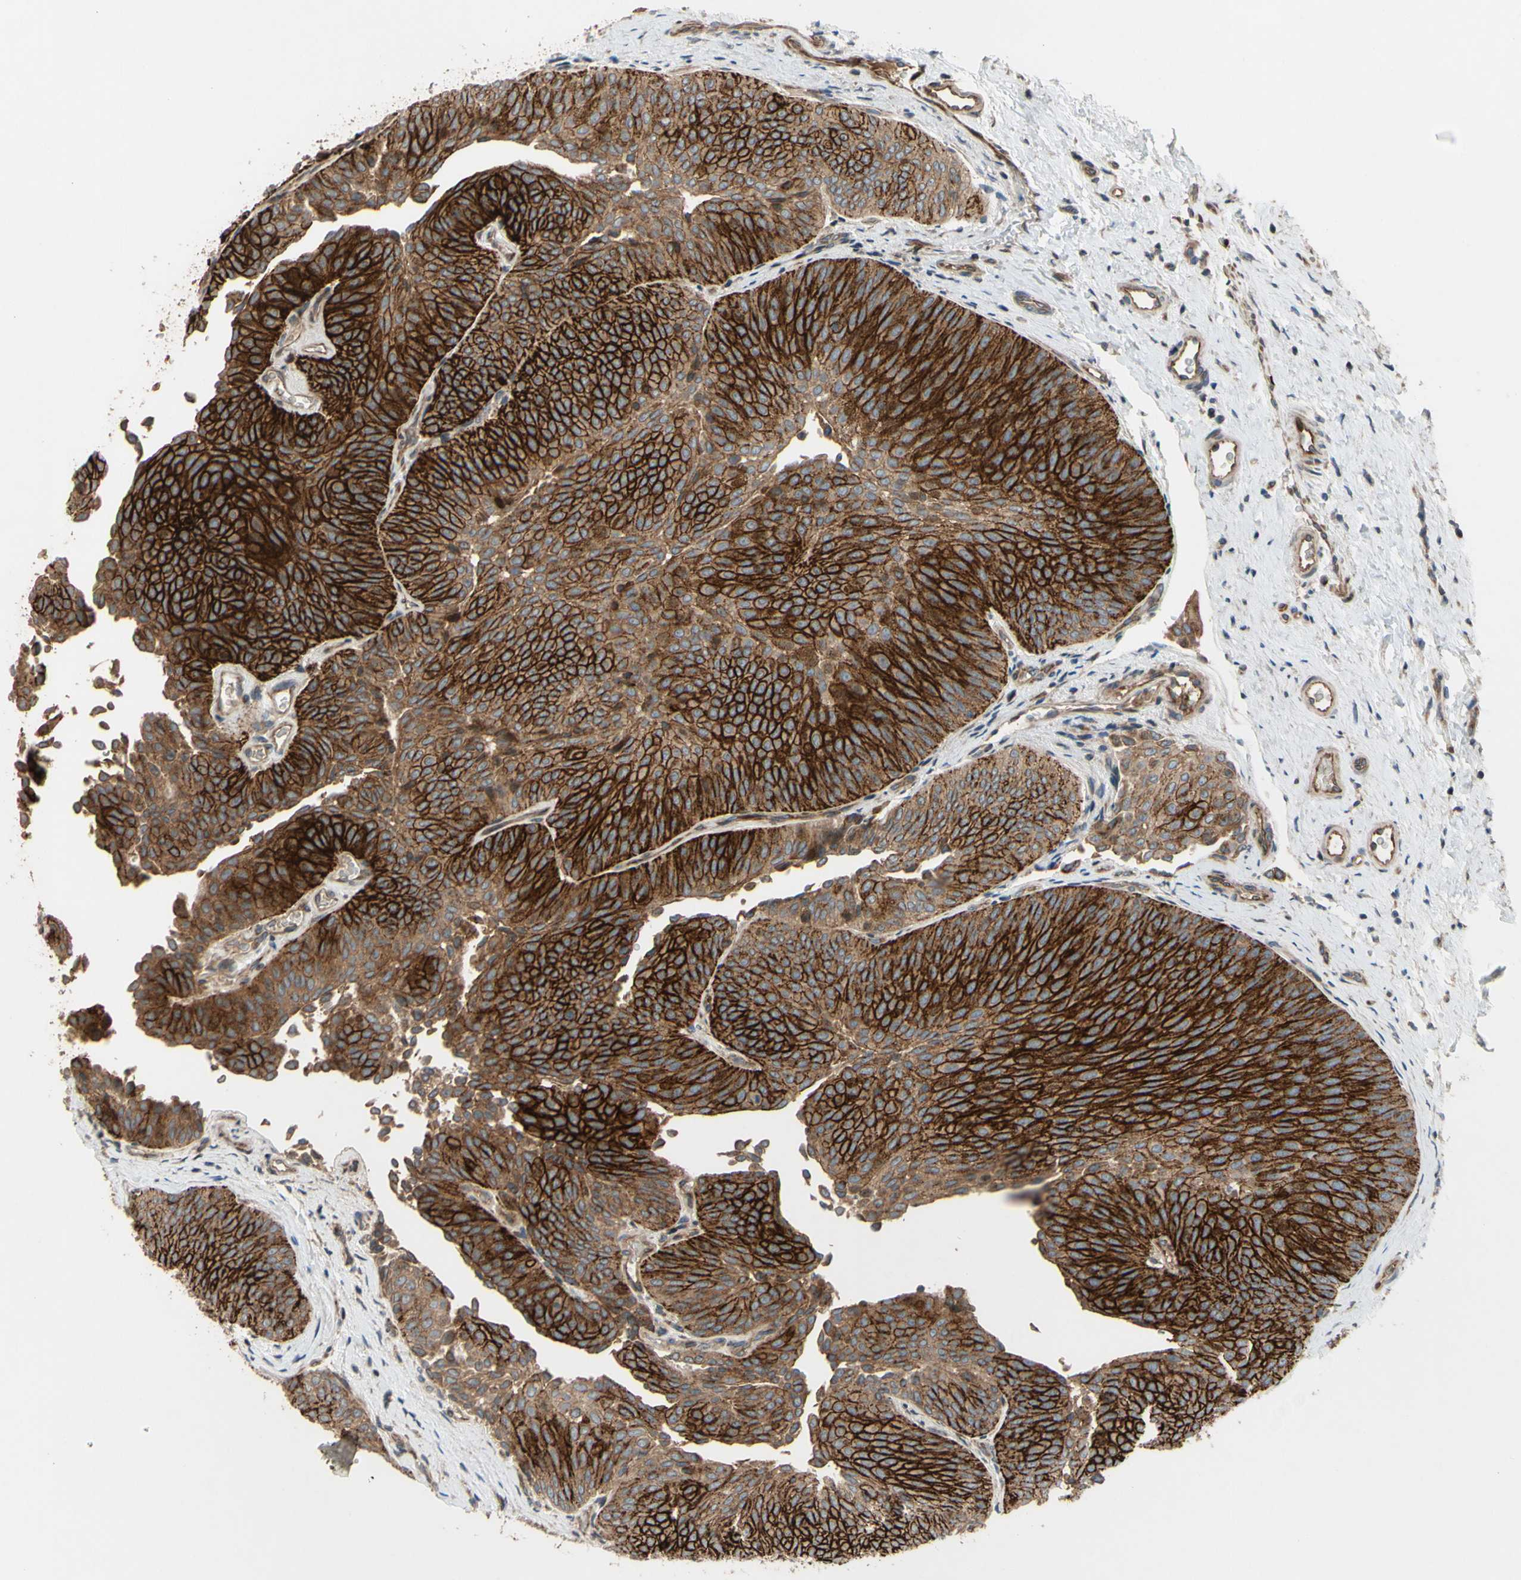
{"staining": {"intensity": "strong", "quantity": ">75%", "location": "cytoplasmic/membranous"}, "tissue": "urothelial cancer", "cell_type": "Tumor cells", "image_type": "cancer", "snomed": [{"axis": "morphology", "description": "Urothelial carcinoma, Low grade"}, {"axis": "topography", "description": "Urinary bladder"}], "caption": "The immunohistochemical stain shows strong cytoplasmic/membranous staining in tumor cells of urothelial cancer tissue.", "gene": "SPTLC1", "patient": {"sex": "female", "age": 60}}